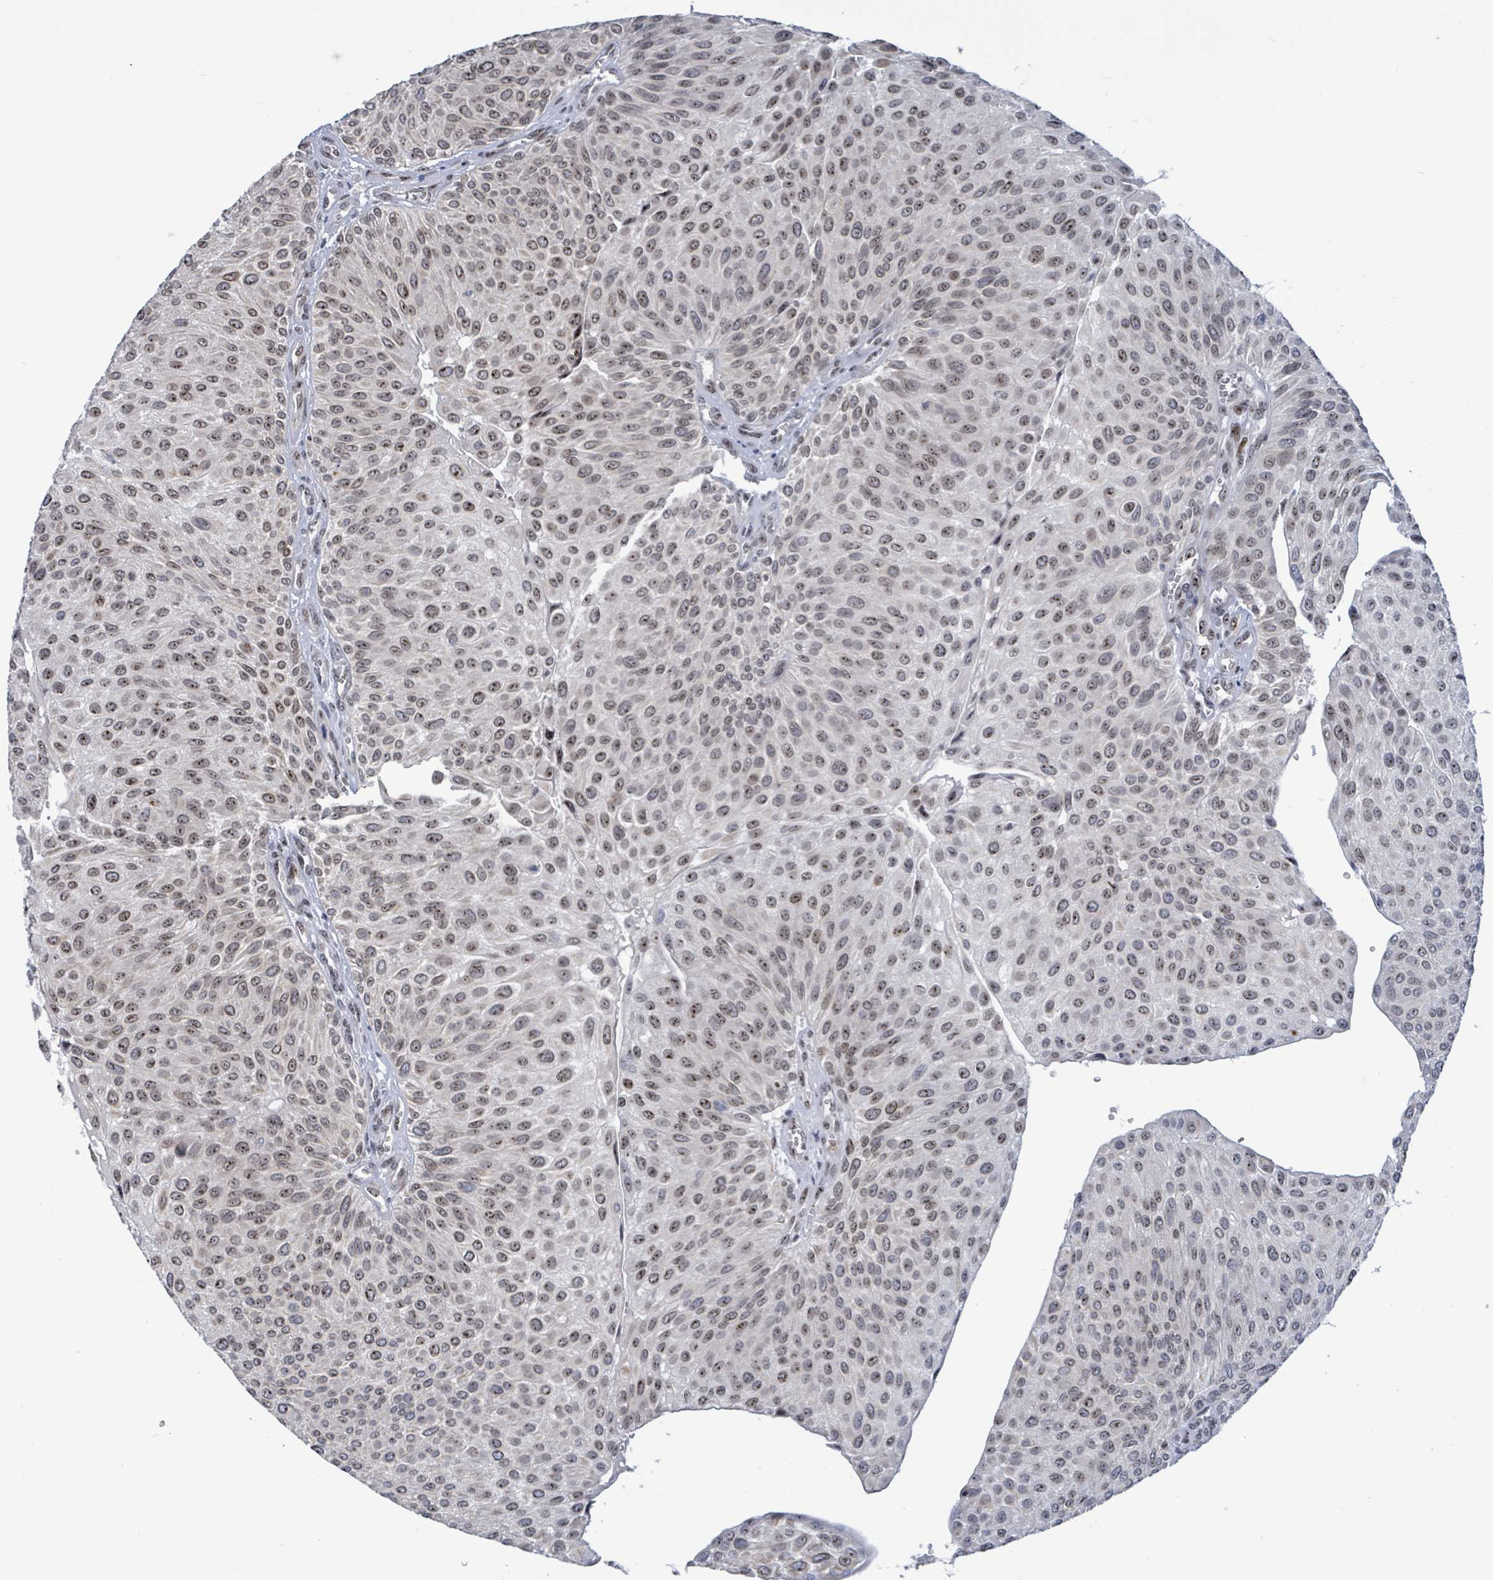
{"staining": {"intensity": "moderate", "quantity": ">75%", "location": "nuclear"}, "tissue": "urothelial cancer", "cell_type": "Tumor cells", "image_type": "cancer", "snomed": [{"axis": "morphology", "description": "Urothelial carcinoma, NOS"}, {"axis": "topography", "description": "Urinary bladder"}], "caption": "An image showing moderate nuclear positivity in about >75% of tumor cells in transitional cell carcinoma, as visualized by brown immunohistochemical staining.", "gene": "RRN3", "patient": {"sex": "male", "age": 67}}